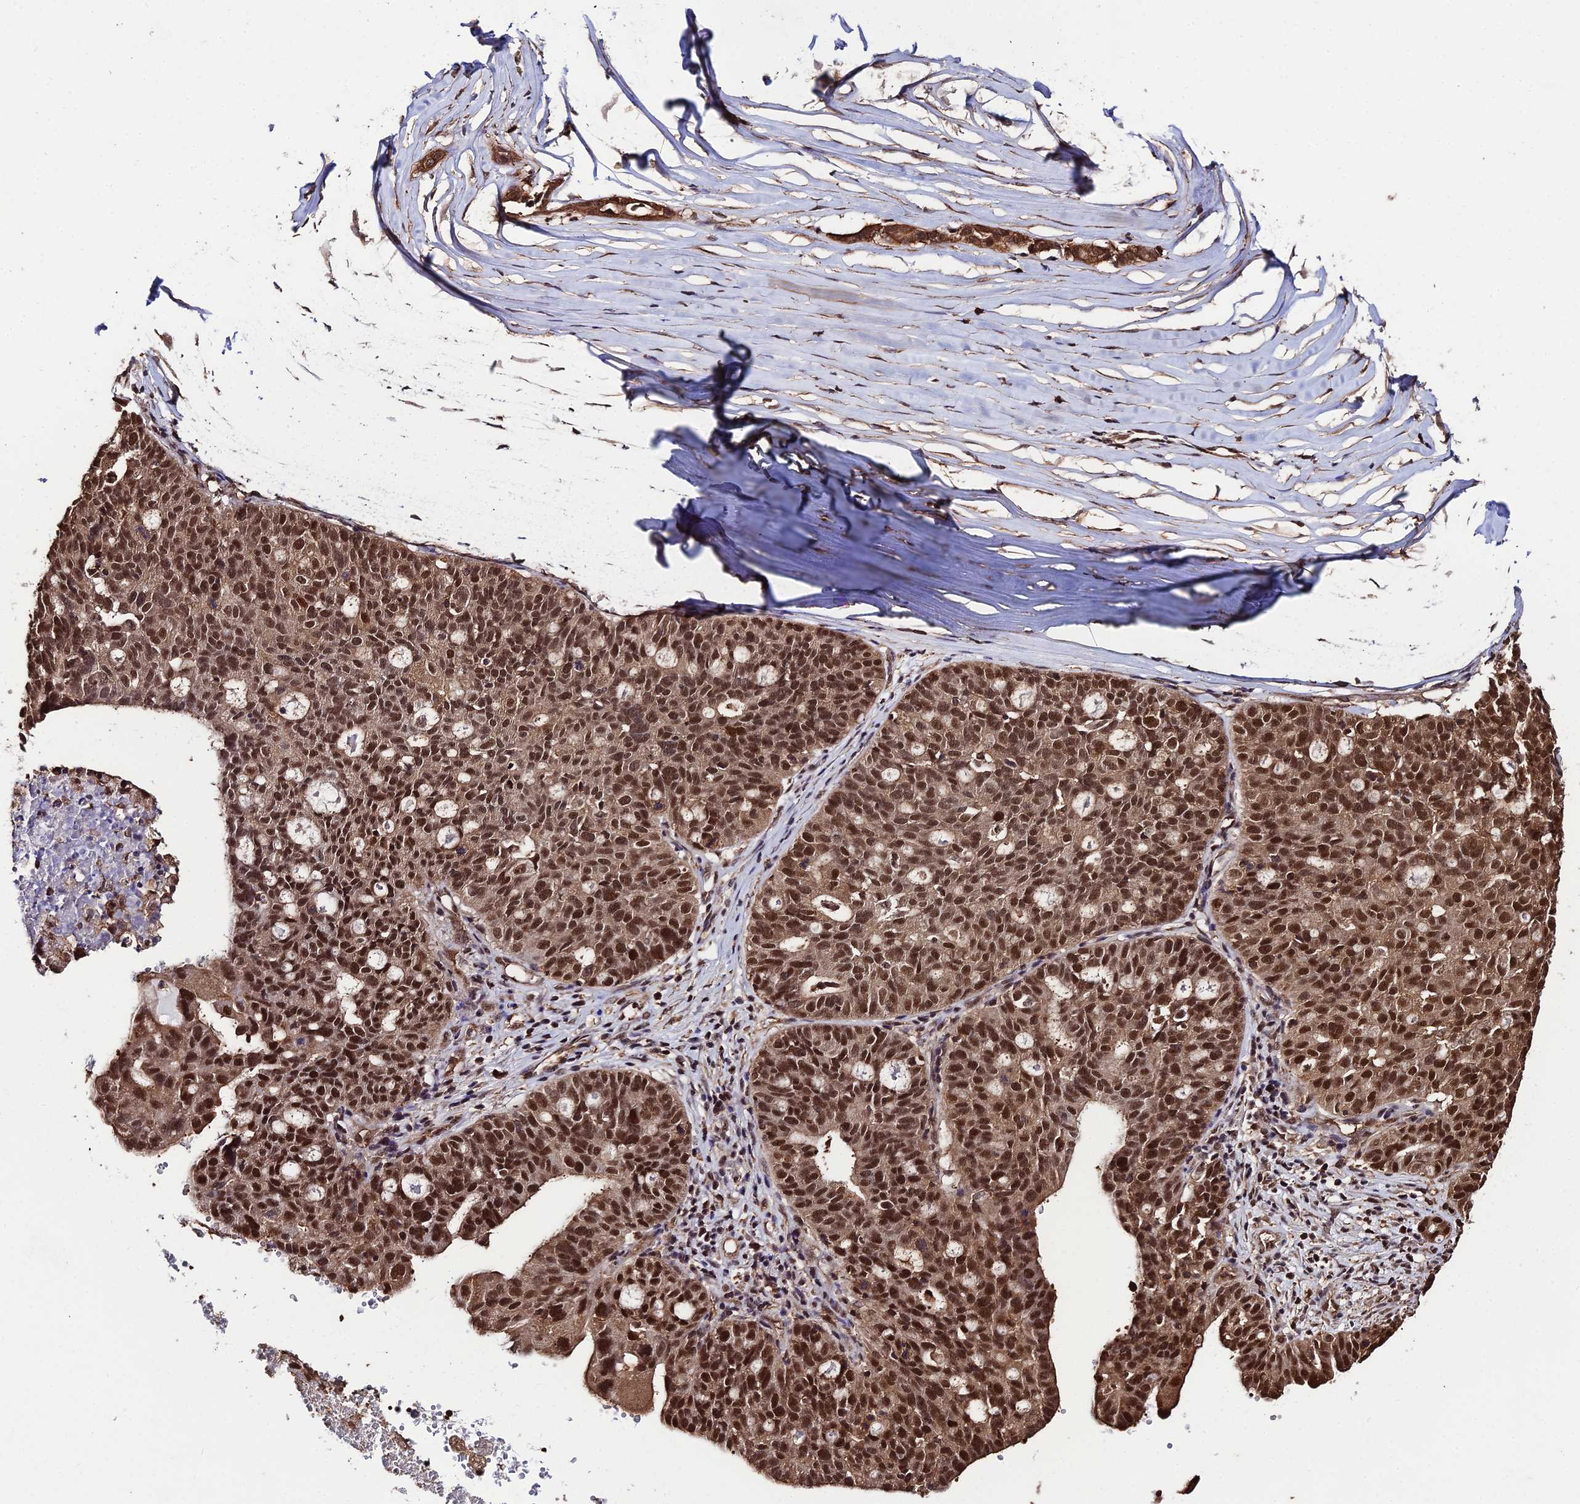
{"staining": {"intensity": "strong", "quantity": ">75%", "location": "nuclear"}, "tissue": "ovarian cancer", "cell_type": "Tumor cells", "image_type": "cancer", "snomed": [{"axis": "morphology", "description": "Cystadenocarcinoma, serous, NOS"}, {"axis": "topography", "description": "Ovary"}], "caption": "This micrograph shows immunohistochemistry (IHC) staining of ovarian cancer, with high strong nuclear staining in about >75% of tumor cells.", "gene": "PPP4C", "patient": {"sex": "female", "age": 59}}